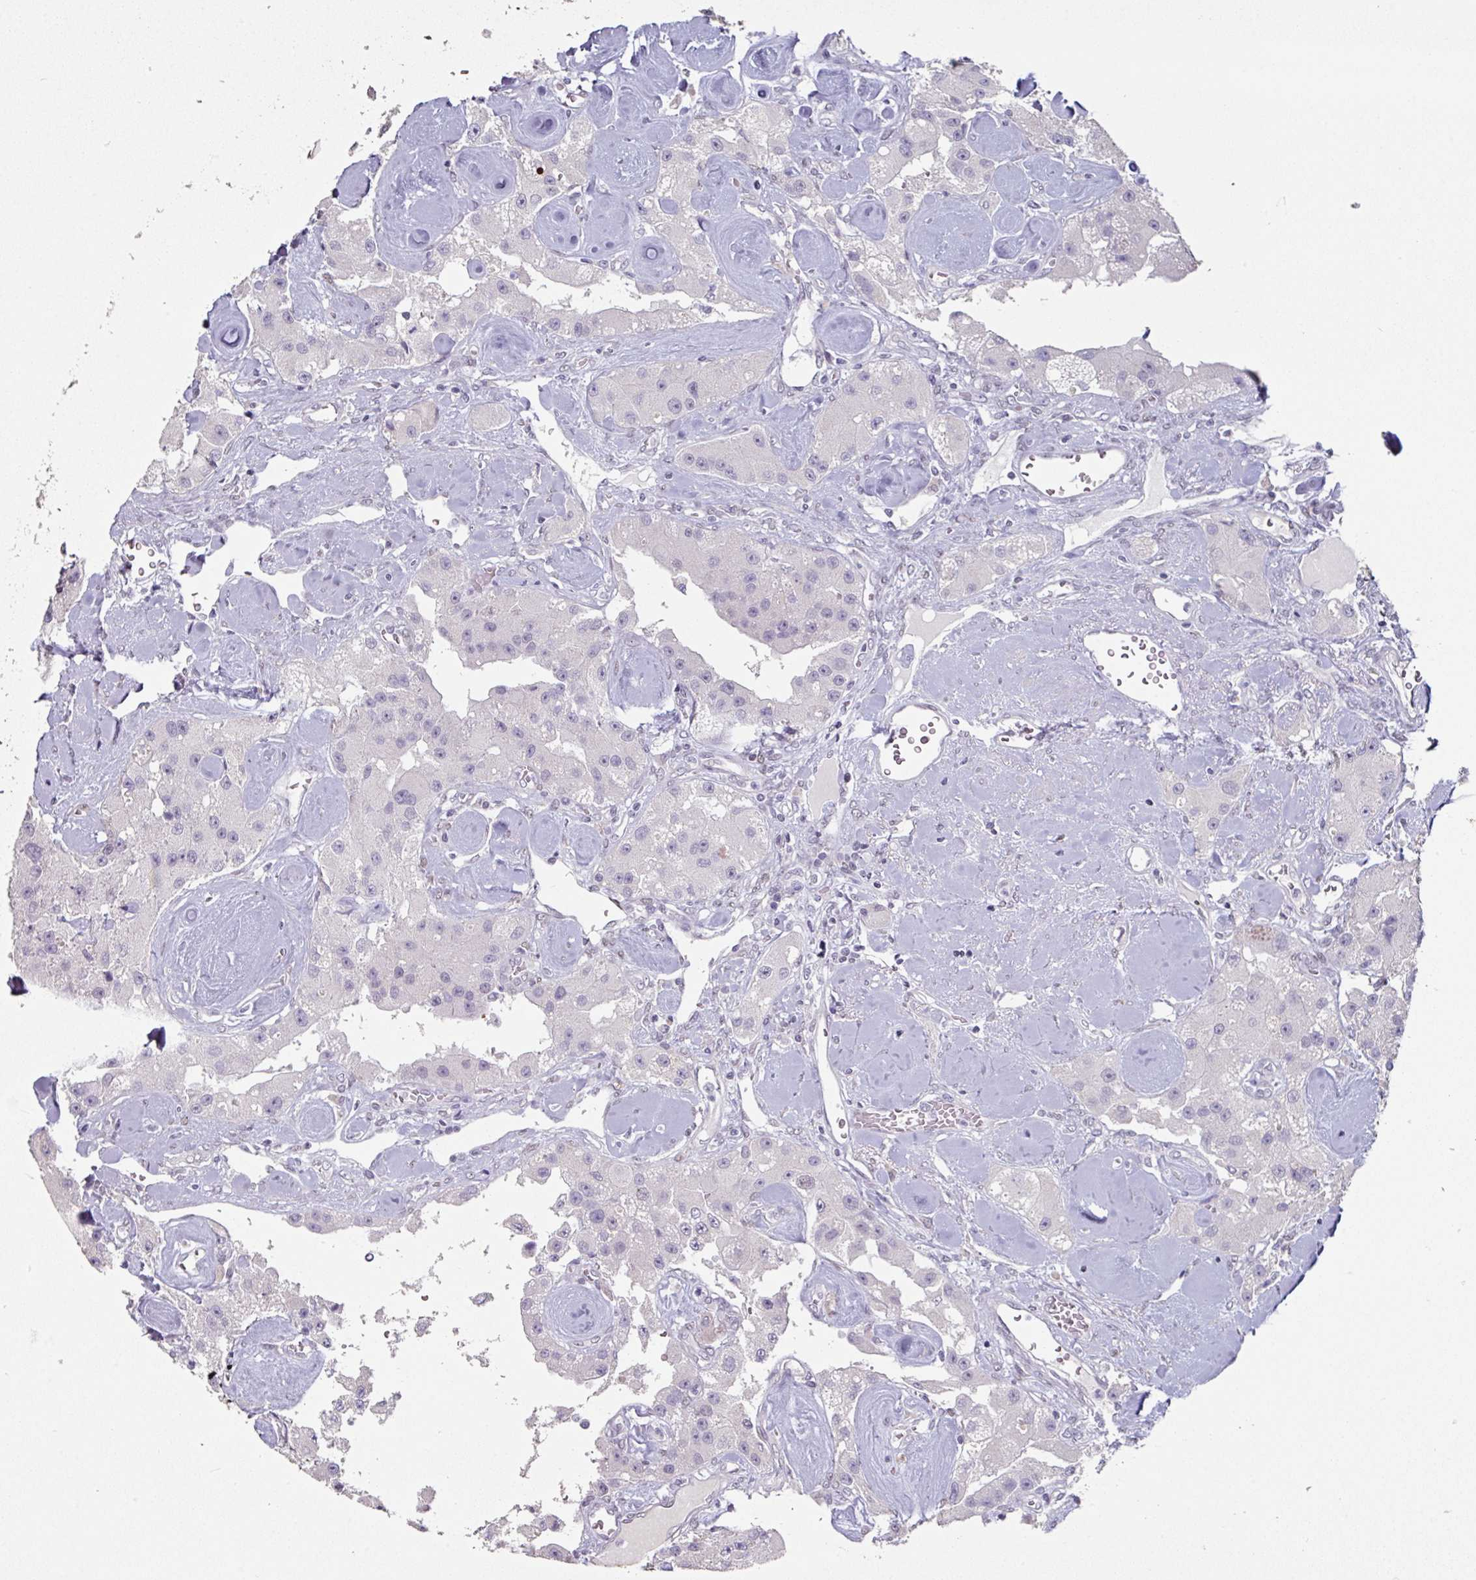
{"staining": {"intensity": "negative", "quantity": "none", "location": "none"}, "tissue": "carcinoid", "cell_type": "Tumor cells", "image_type": "cancer", "snomed": [{"axis": "morphology", "description": "Carcinoid, malignant, NOS"}, {"axis": "topography", "description": "Pancreas"}], "caption": "Tumor cells show no significant protein staining in carcinoid (malignant).", "gene": "ELK1", "patient": {"sex": "male", "age": 41}}